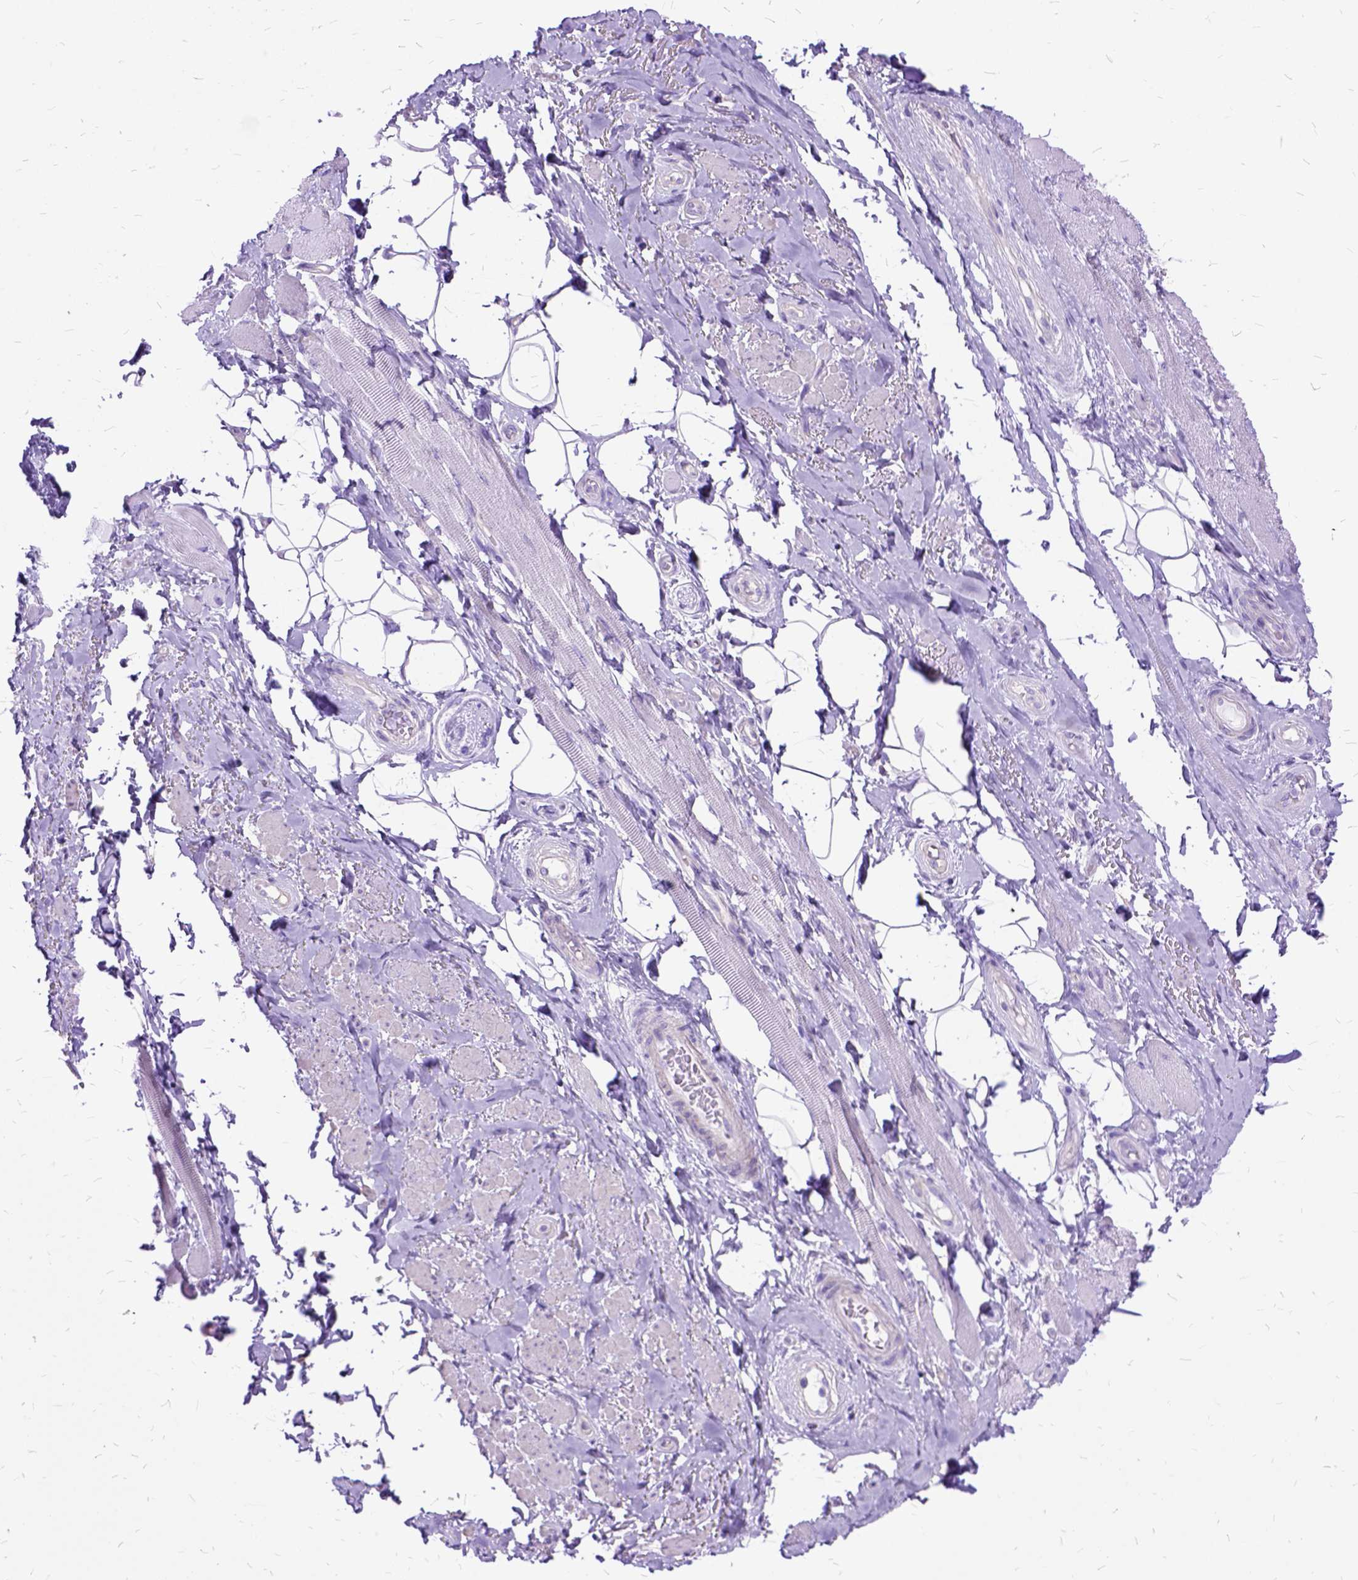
{"staining": {"intensity": "negative", "quantity": "none", "location": "none"}, "tissue": "adipose tissue", "cell_type": "Adipocytes", "image_type": "normal", "snomed": [{"axis": "morphology", "description": "Normal tissue, NOS"}, {"axis": "topography", "description": "Anal"}, {"axis": "topography", "description": "Peripheral nerve tissue"}], "caption": "Adipocytes show no significant staining in normal adipose tissue. The staining was performed using DAB (3,3'-diaminobenzidine) to visualize the protein expression in brown, while the nuclei were stained in blue with hematoxylin (Magnification: 20x).", "gene": "ARL9", "patient": {"sex": "male", "age": 53}}